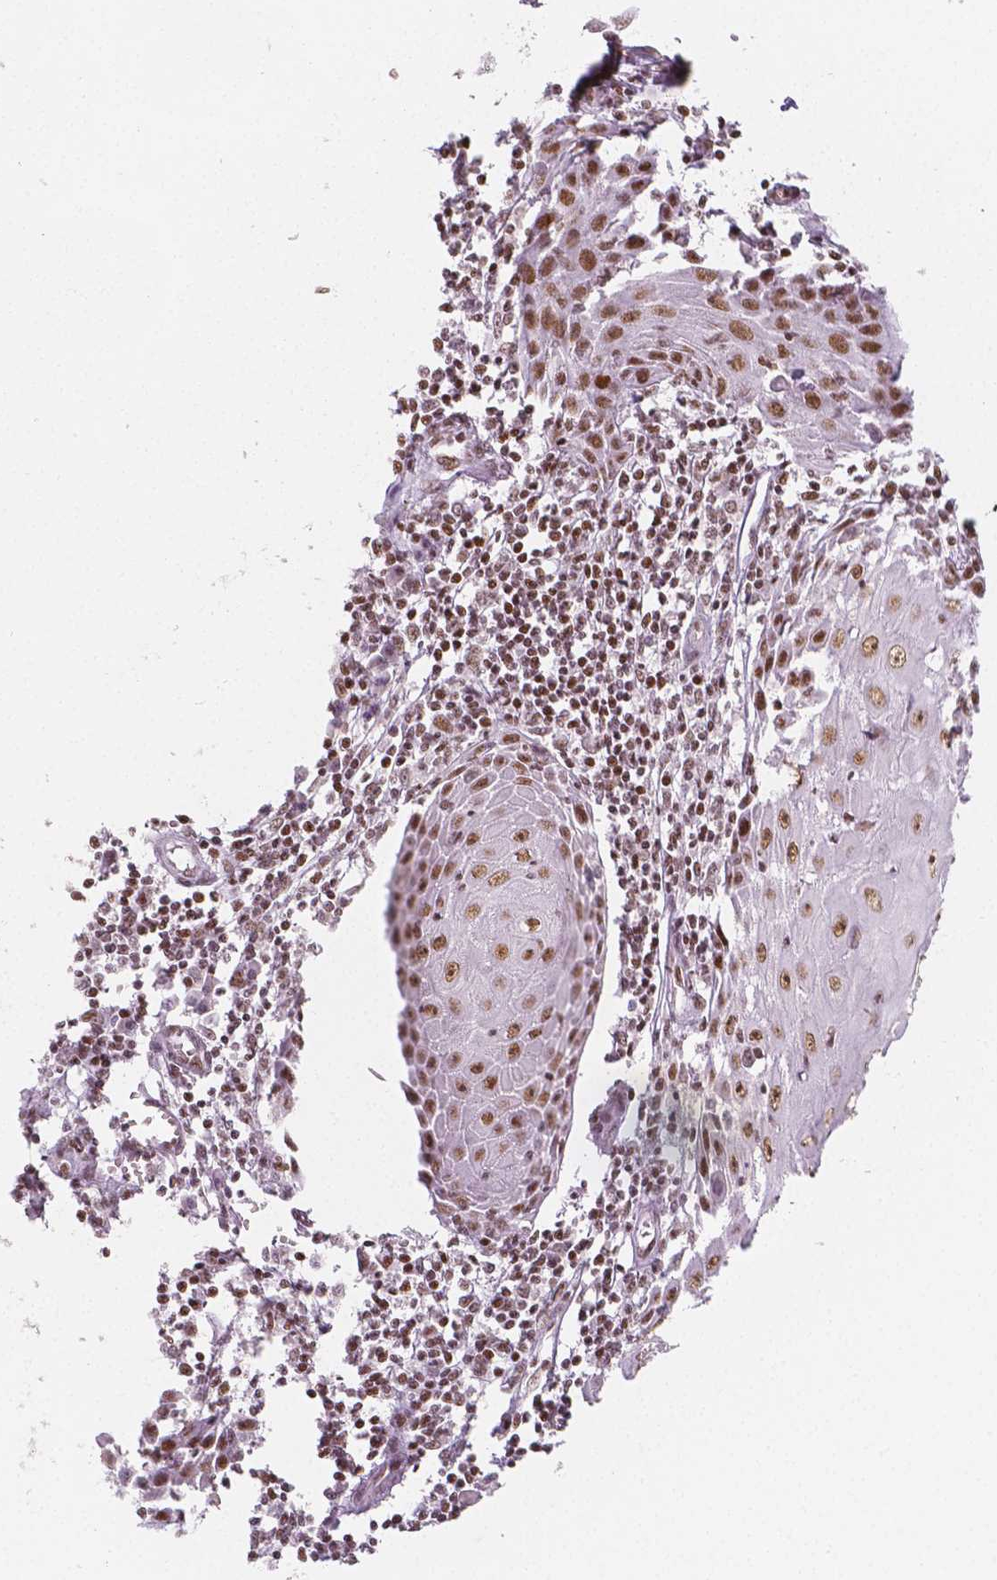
{"staining": {"intensity": "moderate", "quantity": ">75%", "location": "nuclear"}, "tissue": "skin cancer", "cell_type": "Tumor cells", "image_type": "cancer", "snomed": [{"axis": "morphology", "description": "Squamous cell carcinoma, NOS"}, {"axis": "topography", "description": "Skin"}], "caption": "Immunohistochemical staining of human skin squamous cell carcinoma demonstrates medium levels of moderate nuclear staining in about >75% of tumor cells.", "gene": "HDAC1", "patient": {"sex": "female", "age": 73}}